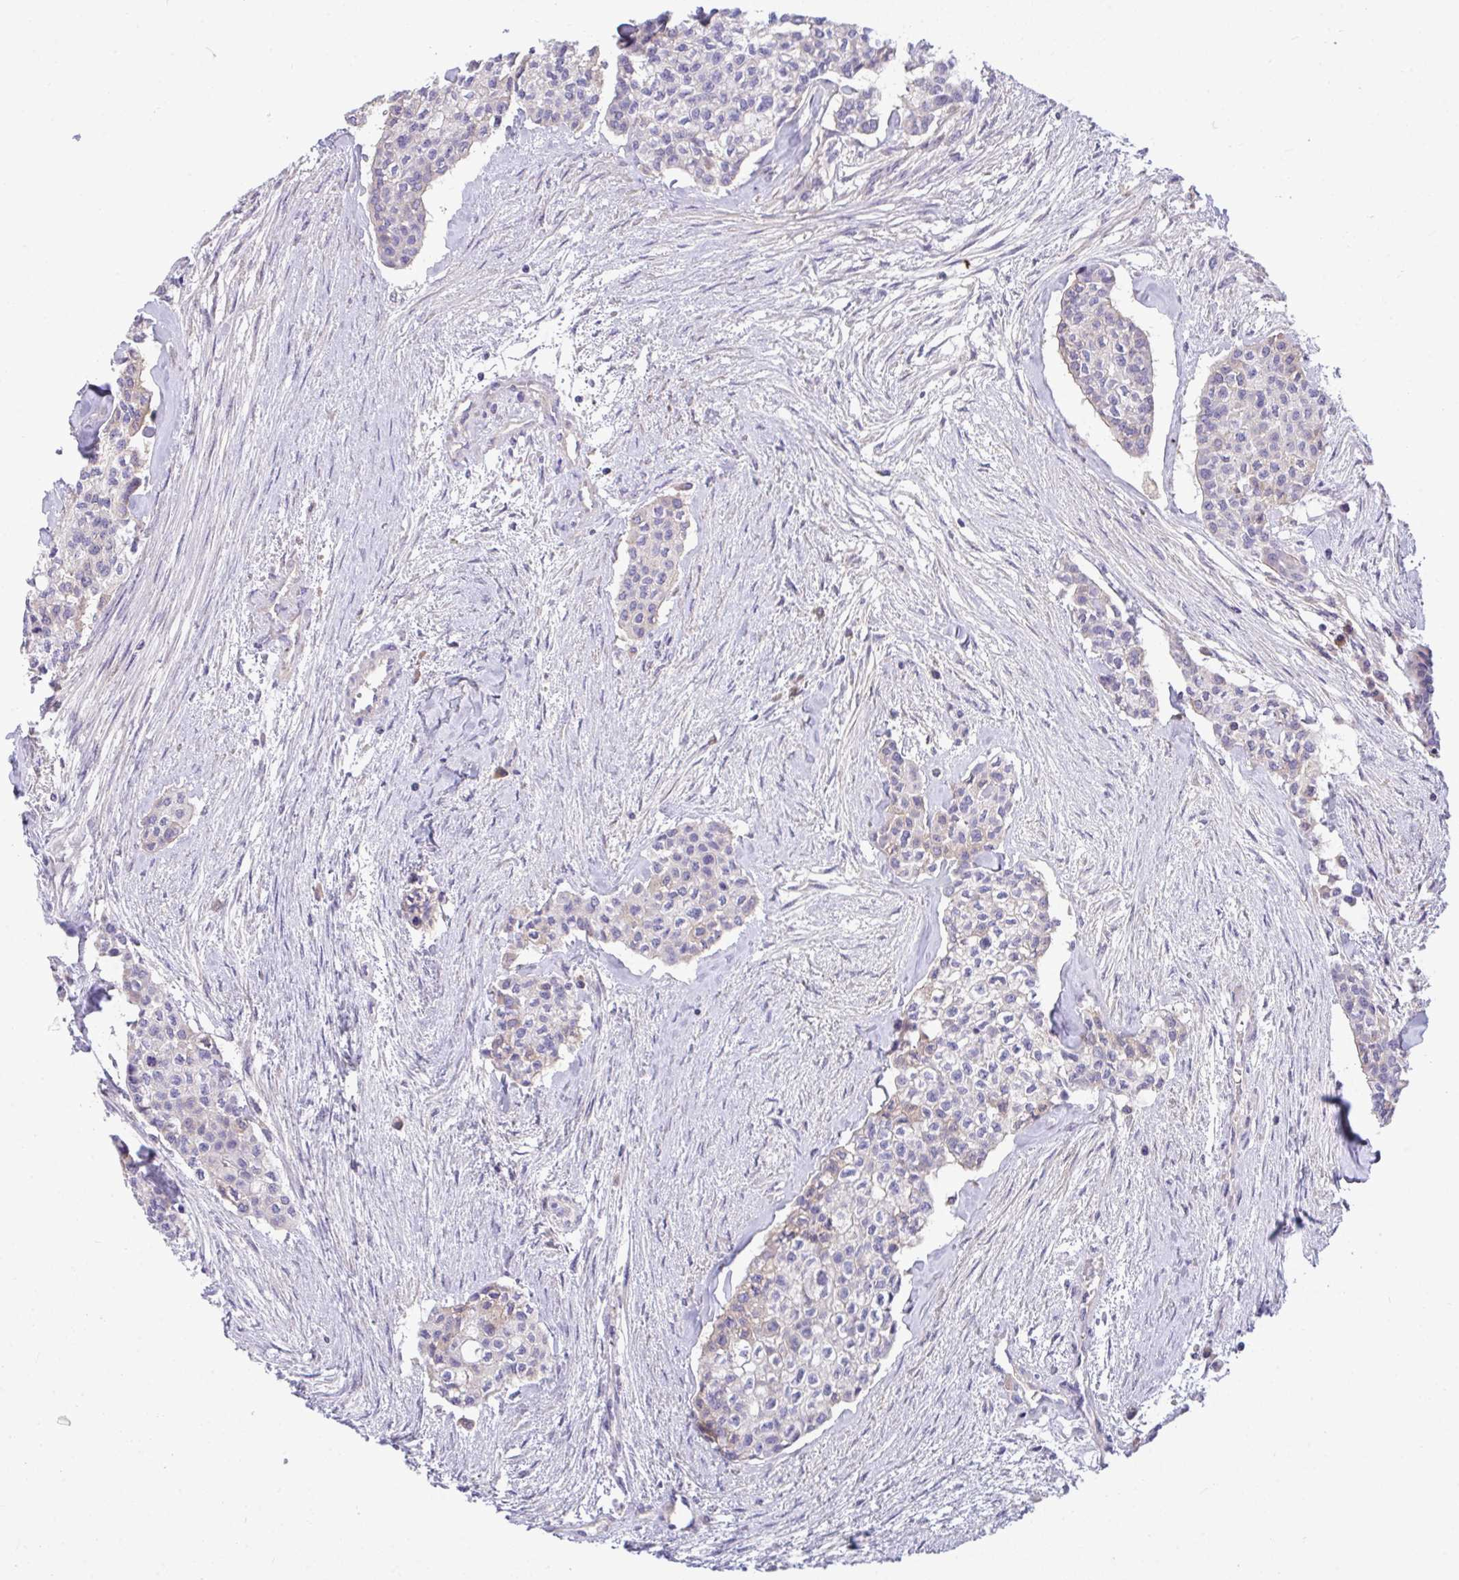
{"staining": {"intensity": "weak", "quantity": "<25%", "location": "cytoplasmic/membranous"}, "tissue": "head and neck cancer", "cell_type": "Tumor cells", "image_type": "cancer", "snomed": [{"axis": "morphology", "description": "Adenocarcinoma, NOS"}, {"axis": "topography", "description": "Head-Neck"}], "caption": "Immunohistochemical staining of human head and neck cancer shows no significant expression in tumor cells. (DAB (3,3'-diaminobenzidine) immunohistochemistry visualized using brightfield microscopy, high magnification).", "gene": "ZNF581", "patient": {"sex": "male", "age": 81}}